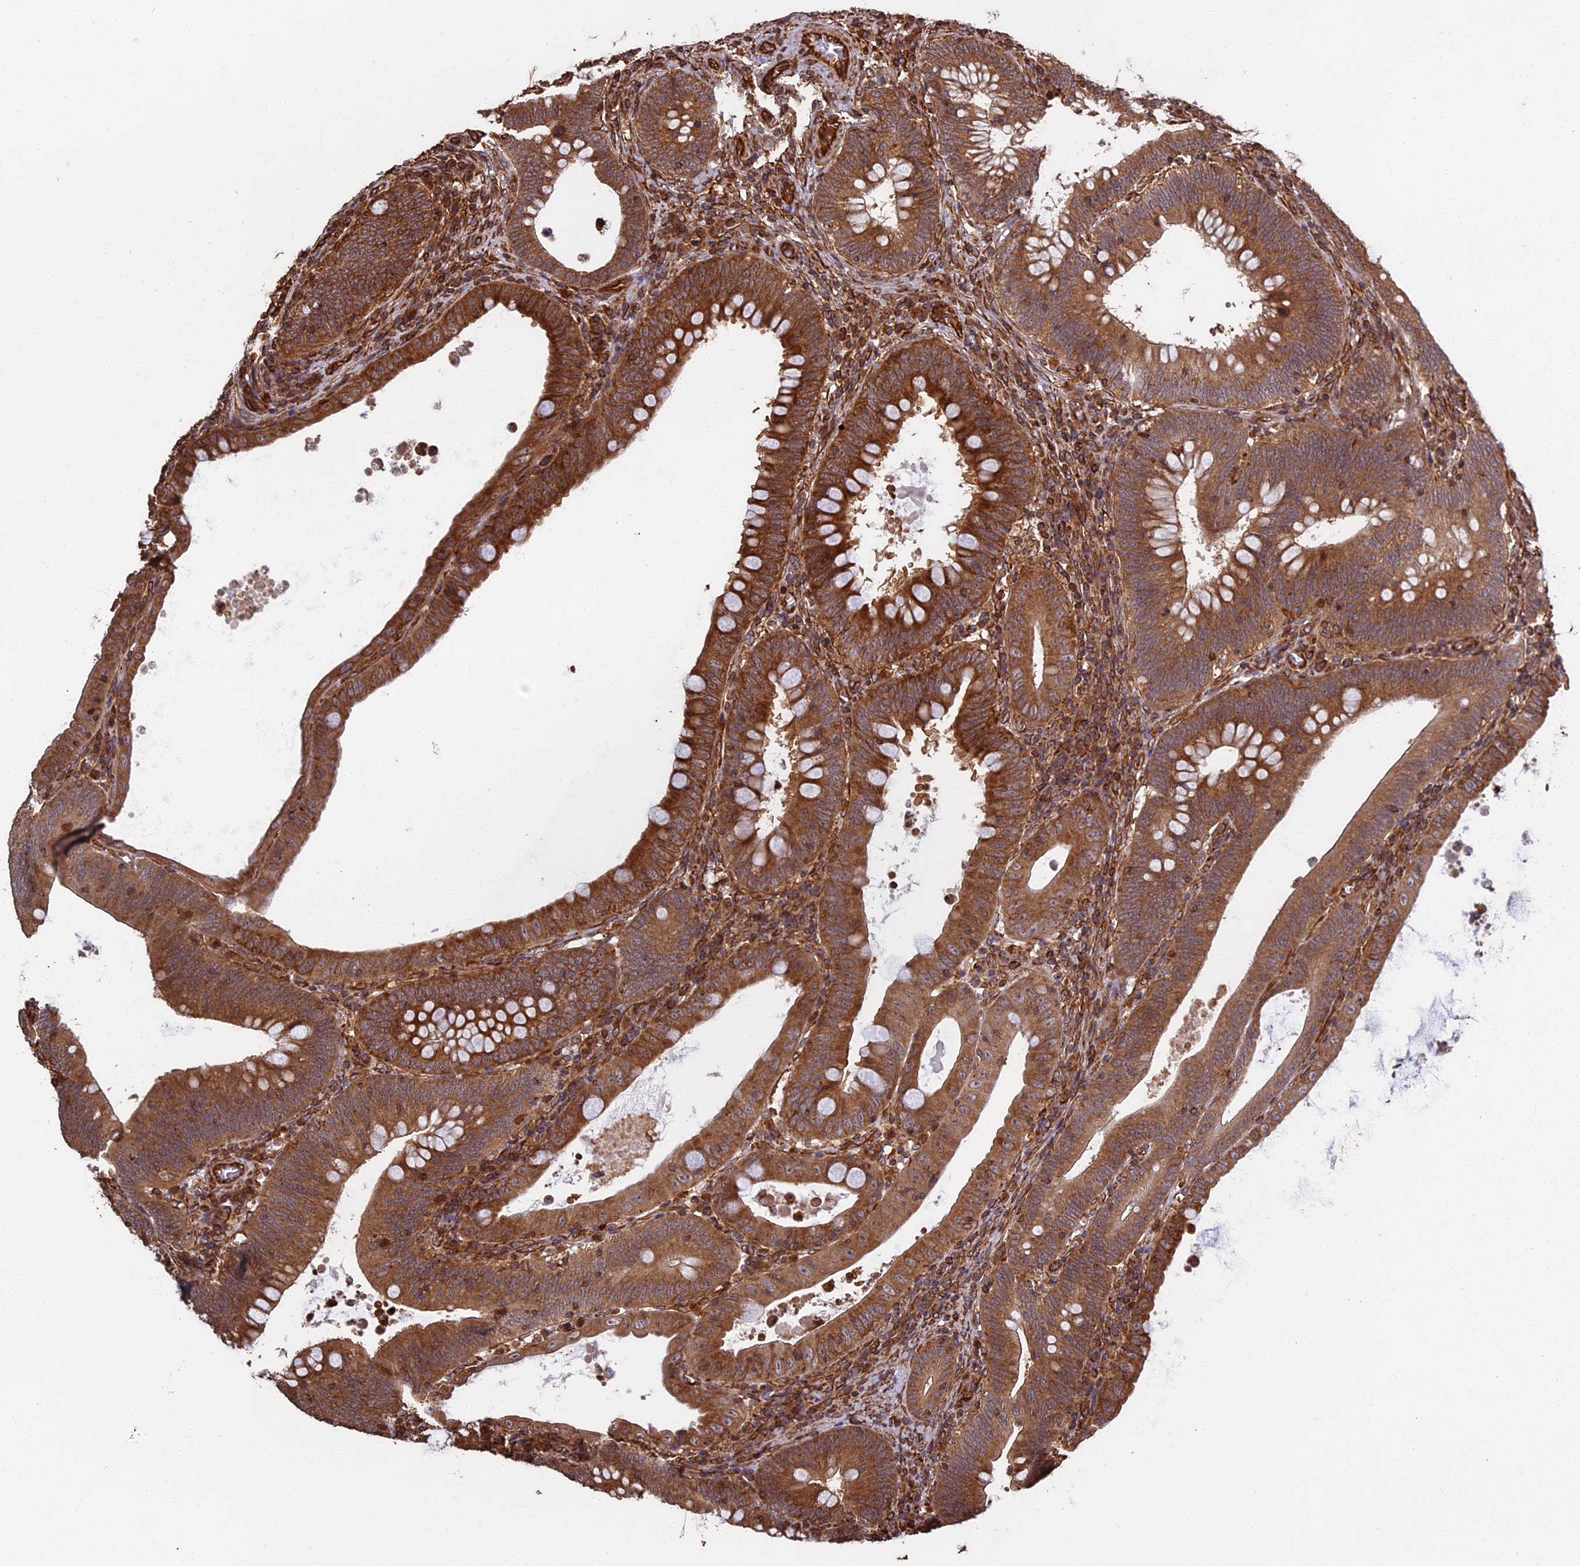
{"staining": {"intensity": "strong", "quantity": ">75%", "location": "cytoplasmic/membranous"}, "tissue": "colorectal cancer", "cell_type": "Tumor cells", "image_type": "cancer", "snomed": [{"axis": "morphology", "description": "Normal tissue, NOS"}, {"axis": "topography", "description": "Colon"}], "caption": "Immunohistochemical staining of colorectal cancer exhibits high levels of strong cytoplasmic/membranous staining in about >75% of tumor cells.", "gene": "CCDC124", "patient": {"sex": "female", "age": 82}}